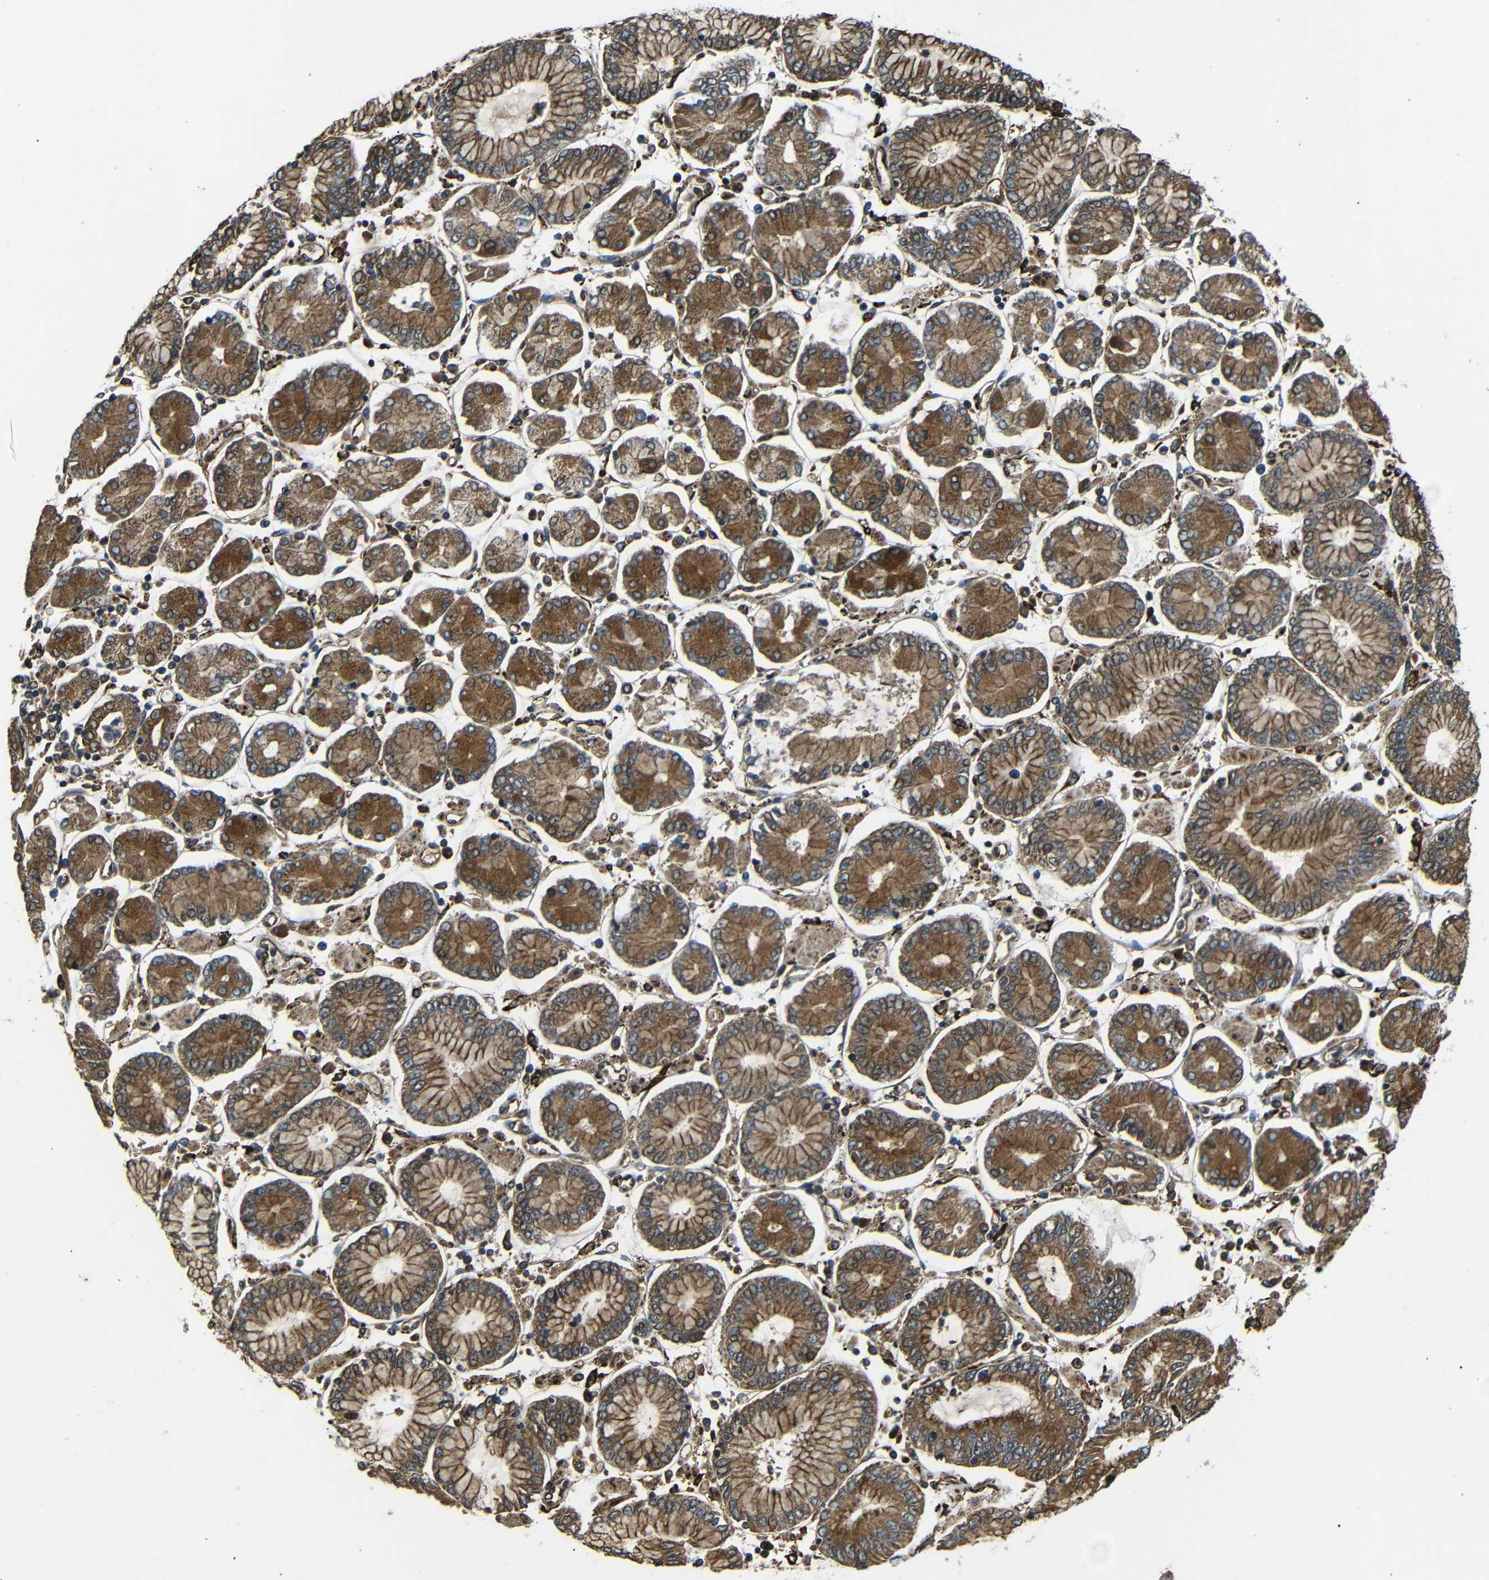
{"staining": {"intensity": "moderate", "quantity": ">75%", "location": "cytoplasmic/membranous"}, "tissue": "stomach cancer", "cell_type": "Tumor cells", "image_type": "cancer", "snomed": [{"axis": "morphology", "description": "Adenocarcinoma, NOS"}, {"axis": "topography", "description": "Stomach"}], "caption": "A brown stain labels moderate cytoplasmic/membranous staining of a protein in stomach cancer tumor cells.", "gene": "TRPC1", "patient": {"sex": "male", "age": 76}}